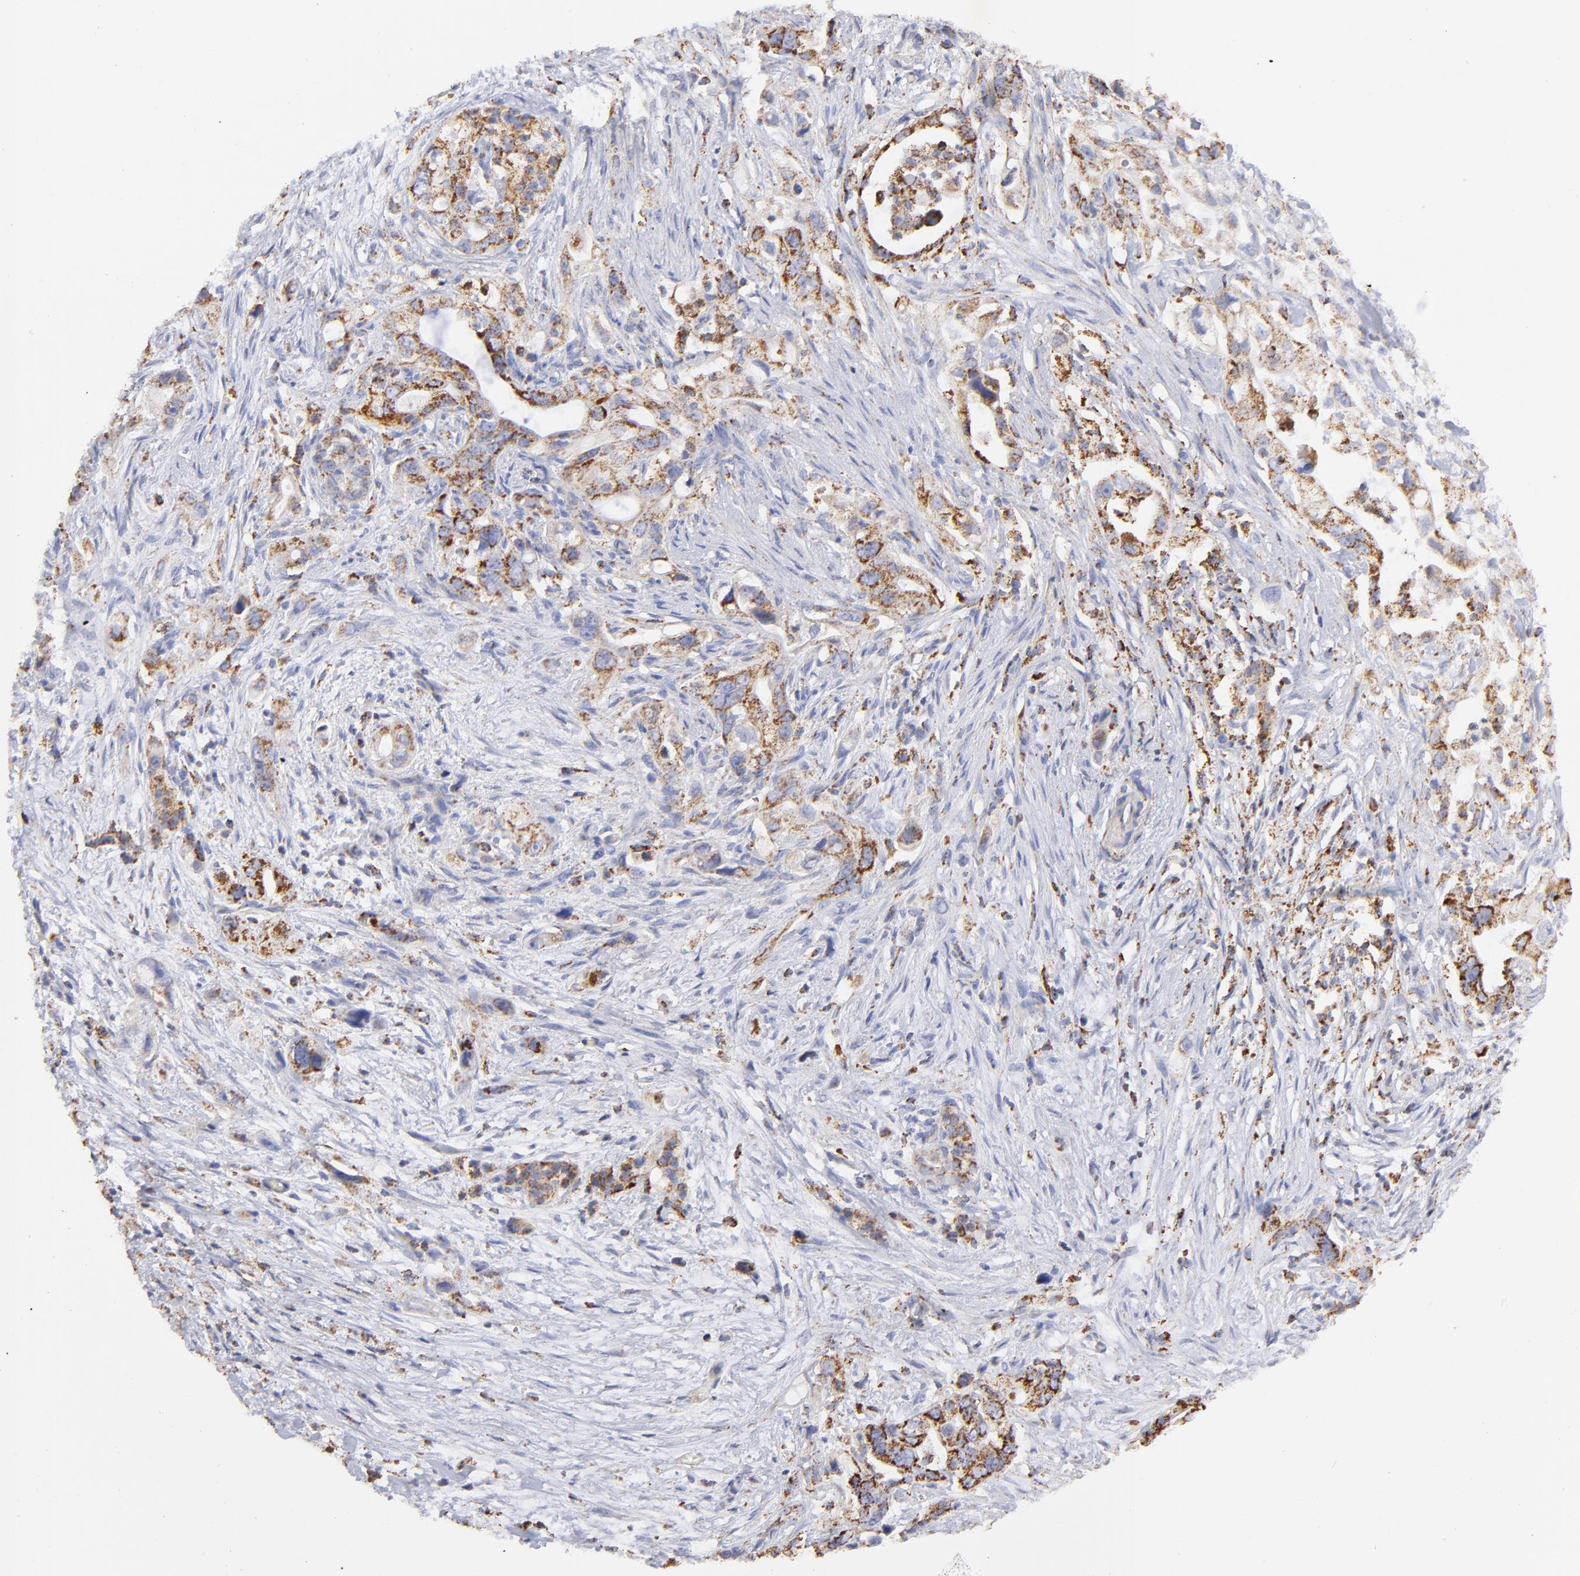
{"staining": {"intensity": "moderate", "quantity": ">75%", "location": "cytoplasmic/membranous"}, "tissue": "pancreatic cancer", "cell_type": "Tumor cells", "image_type": "cancer", "snomed": [{"axis": "morphology", "description": "Normal tissue, NOS"}, {"axis": "topography", "description": "Pancreas"}], "caption": "Immunohistochemical staining of human pancreatic cancer exhibits moderate cytoplasmic/membranous protein positivity in approximately >75% of tumor cells.", "gene": "COX4I1", "patient": {"sex": "male", "age": 42}}